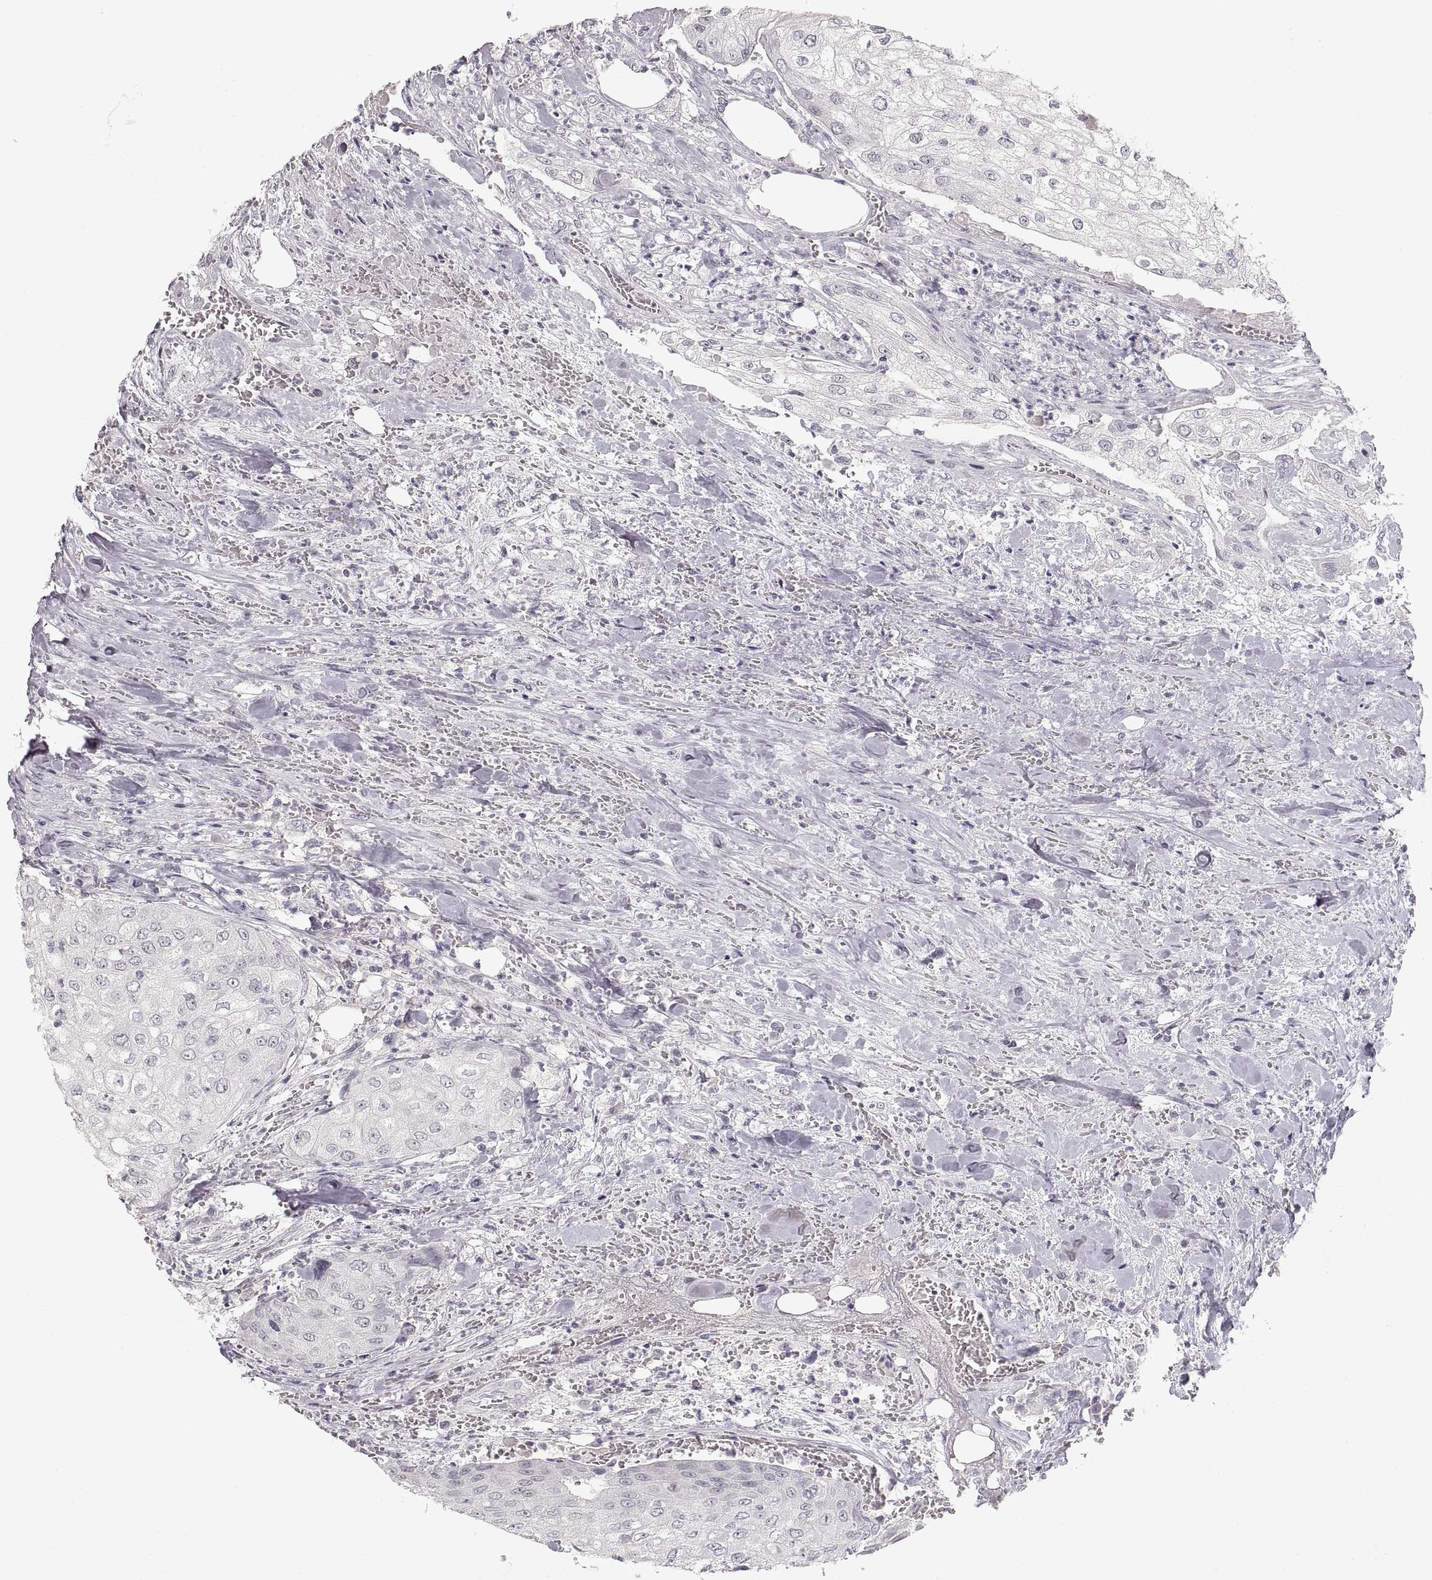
{"staining": {"intensity": "negative", "quantity": "none", "location": "none"}, "tissue": "urothelial cancer", "cell_type": "Tumor cells", "image_type": "cancer", "snomed": [{"axis": "morphology", "description": "Urothelial carcinoma, High grade"}, {"axis": "topography", "description": "Urinary bladder"}], "caption": "Micrograph shows no protein positivity in tumor cells of high-grade urothelial carcinoma tissue.", "gene": "PCSK2", "patient": {"sex": "male", "age": 62}}